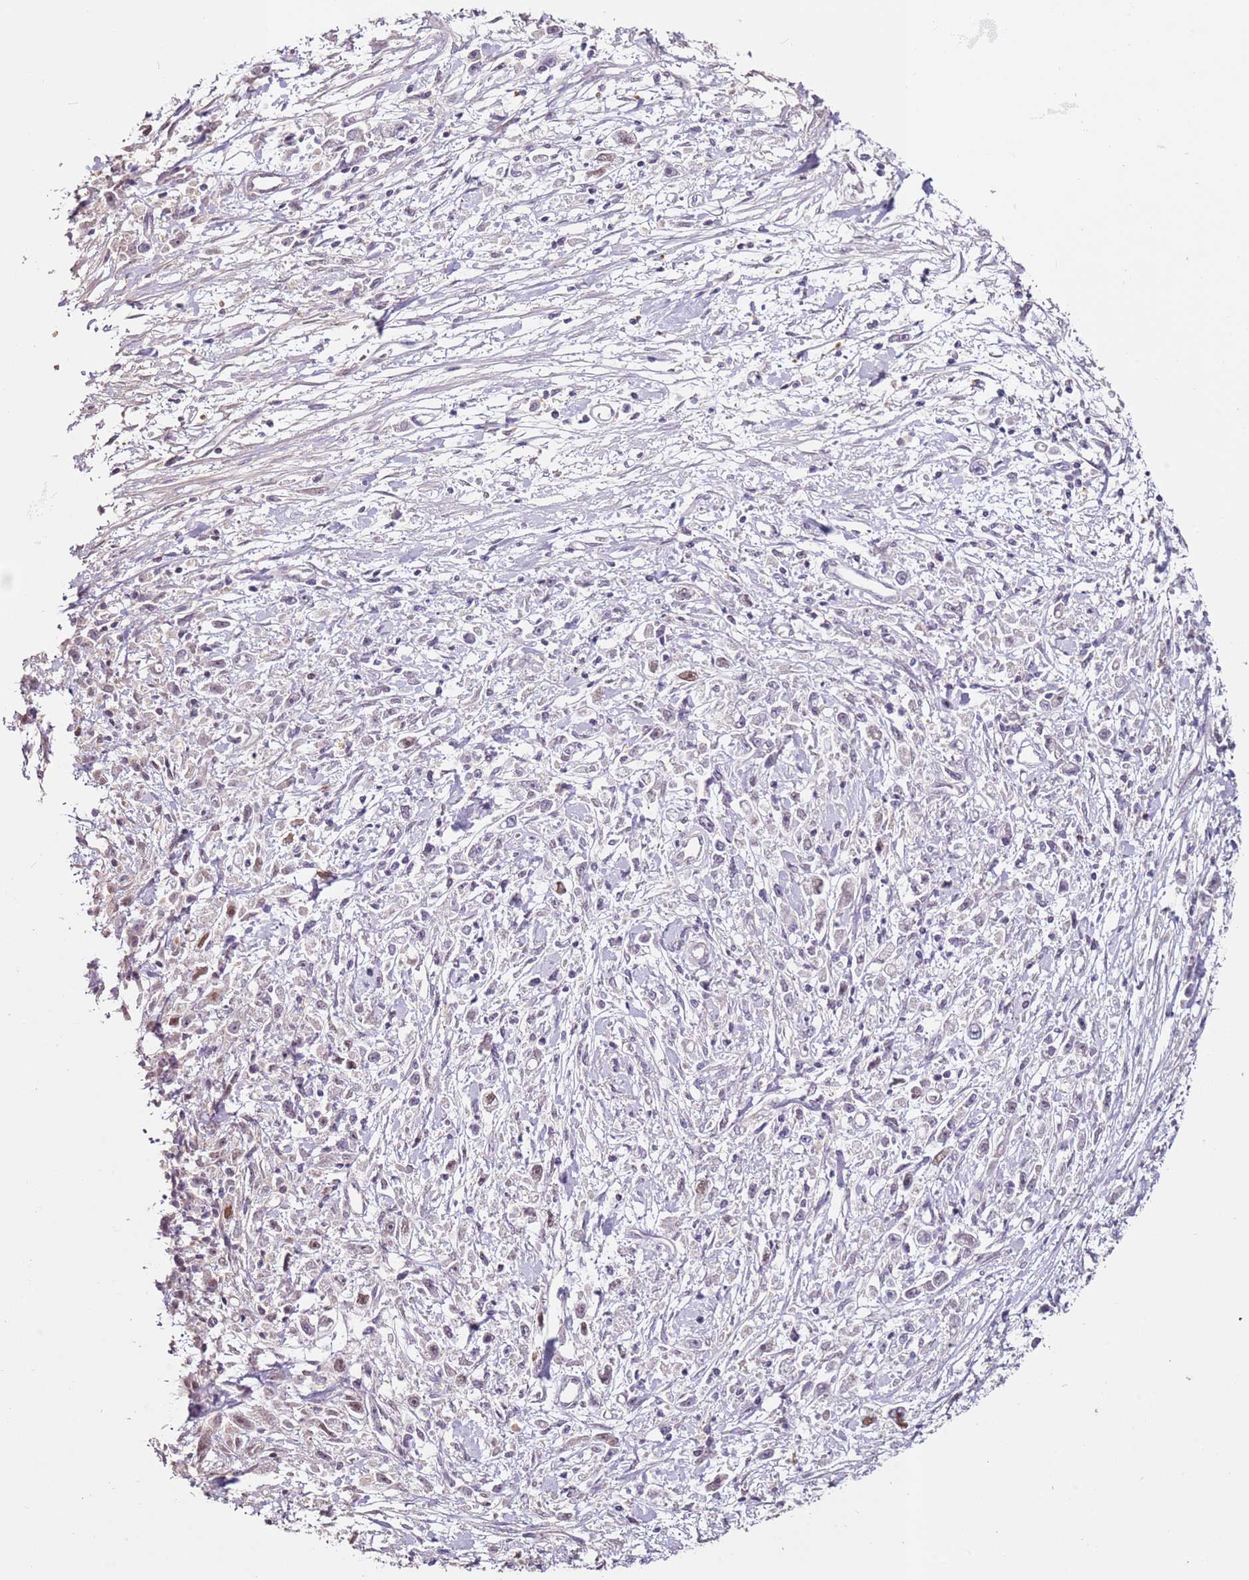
{"staining": {"intensity": "negative", "quantity": "none", "location": "none"}, "tissue": "stomach cancer", "cell_type": "Tumor cells", "image_type": "cancer", "snomed": [{"axis": "morphology", "description": "Adenocarcinoma, NOS"}, {"axis": "topography", "description": "Stomach"}], "caption": "Immunohistochemical staining of human adenocarcinoma (stomach) shows no significant positivity in tumor cells.", "gene": "MDH1", "patient": {"sex": "female", "age": 59}}